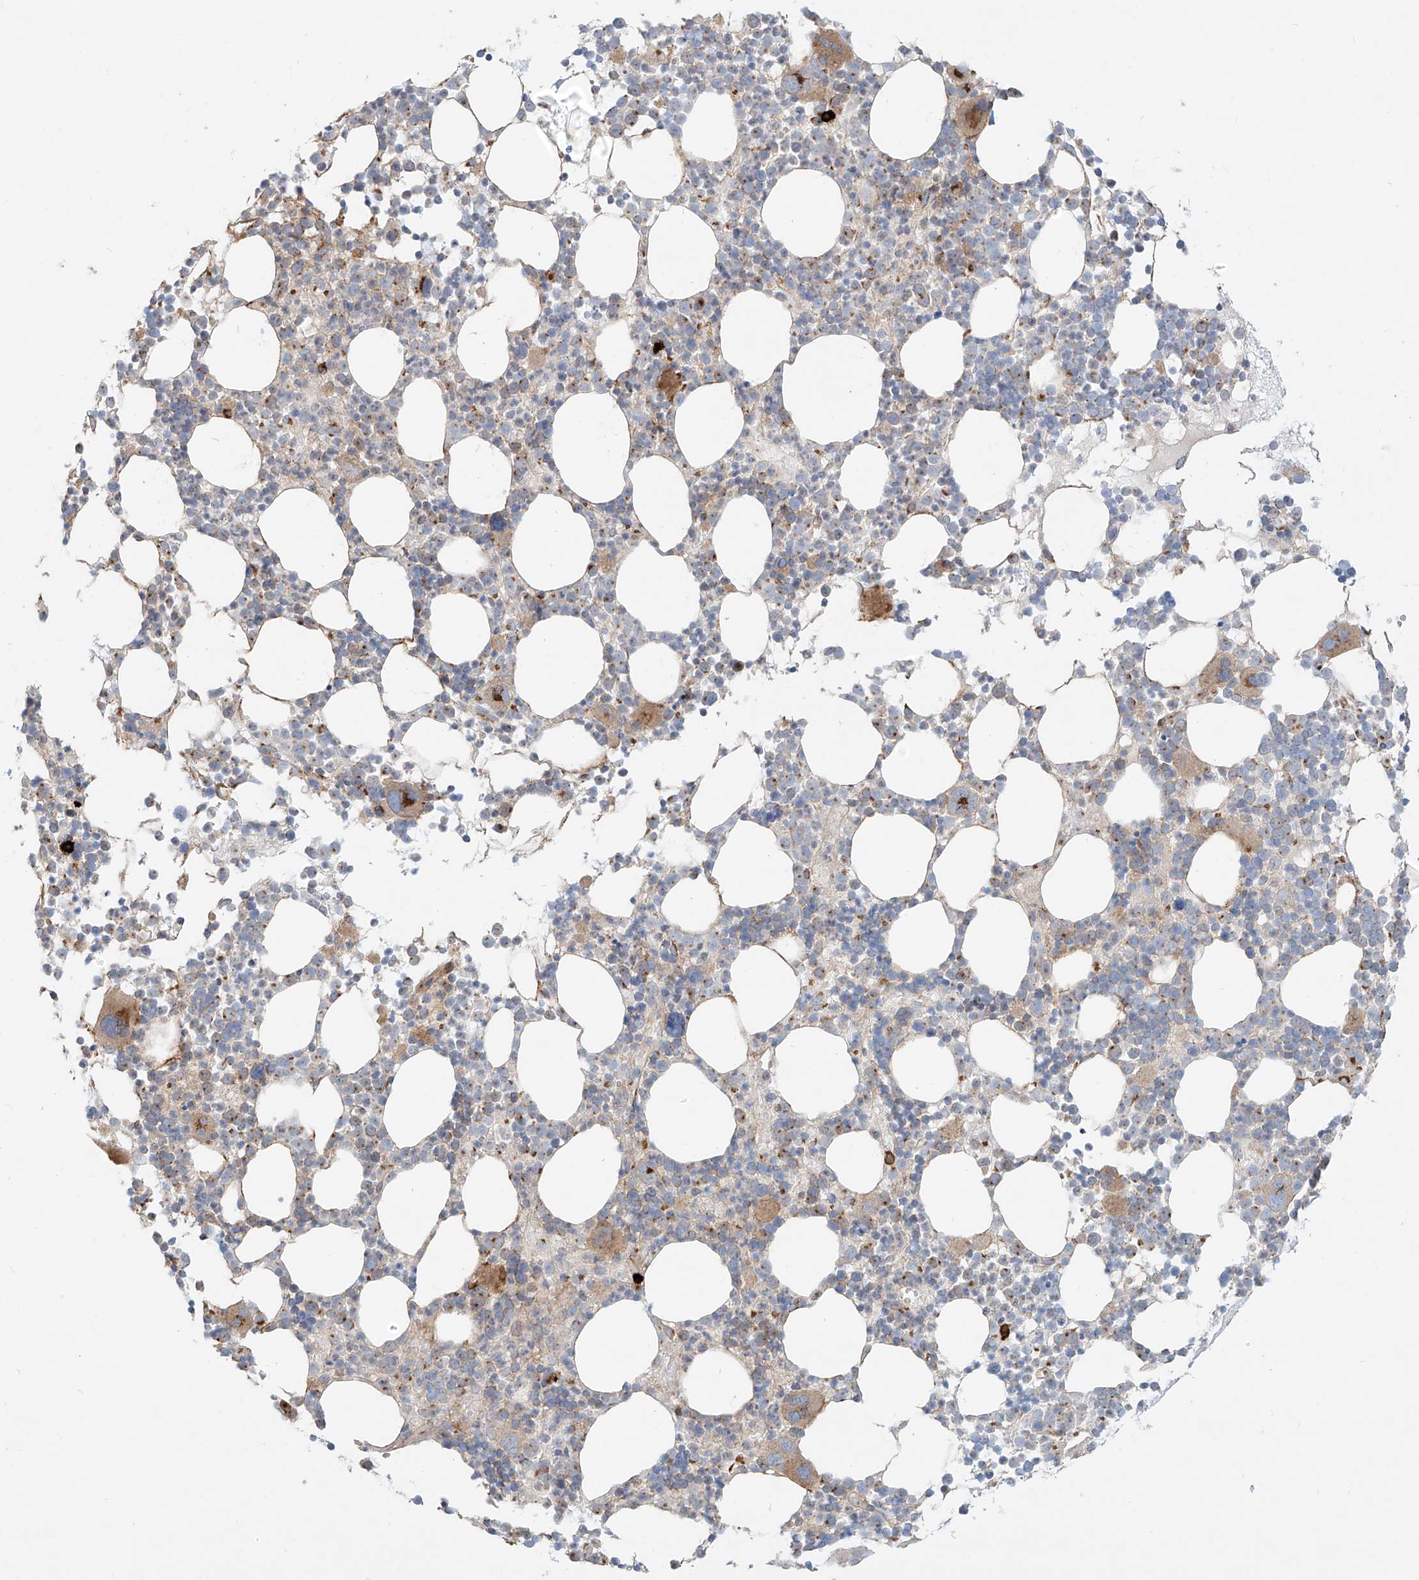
{"staining": {"intensity": "moderate", "quantity": "<25%", "location": "cytoplasmic/membranous"}, "tissue": "bone marrow", "cell_type": "Hematopoietic cells", "image_type": "normal", "snomed": [{"axis": "morphology", "description": "Normal tissue, NOS"}, {"axis": "topography", "description": "Bone marrow"}], "caption": "Hematopoietic cells reveal low levels of moderate cytoplasmic/membranous expression in approximately <25% of cells in unremarkable human bone marrow.", "gene": "ZNF287", "patient": {"sex": "female", "age": 62}}